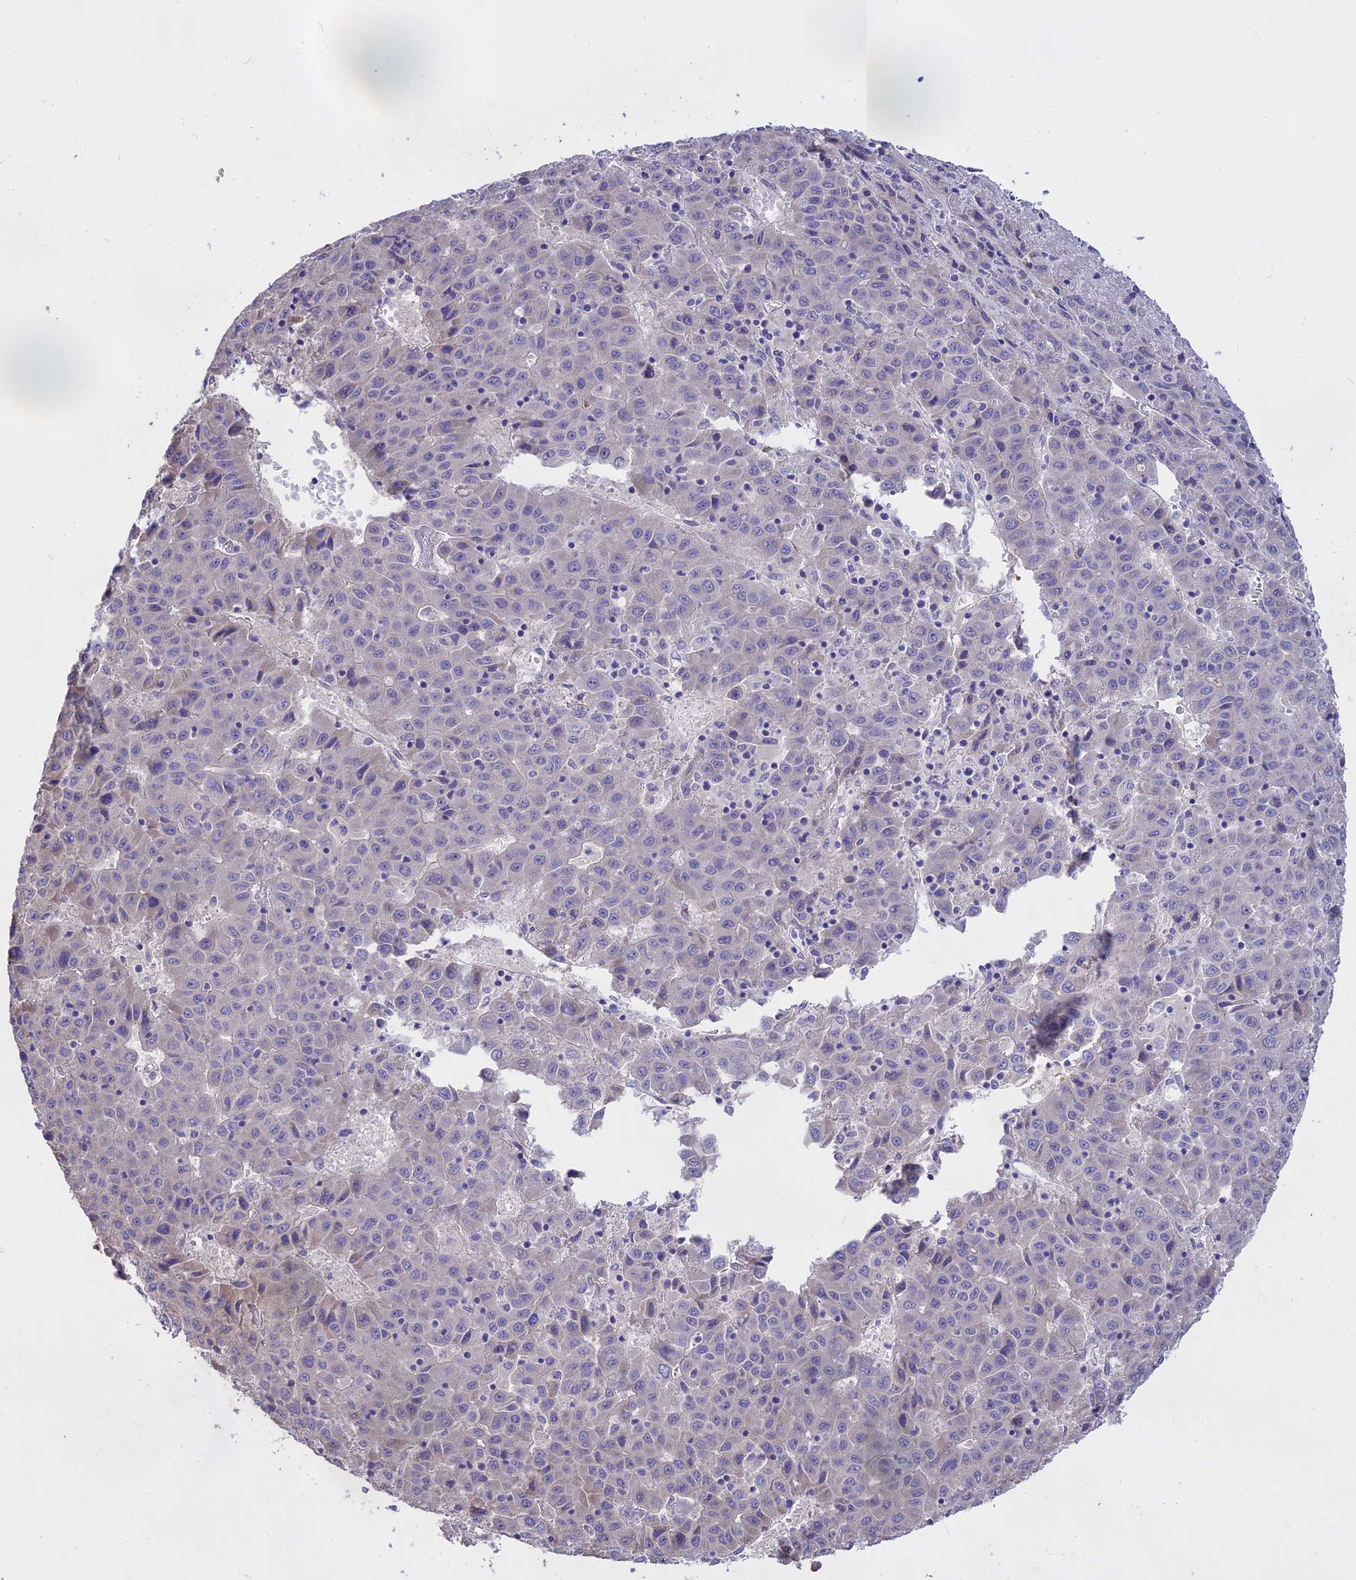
{"staining": {"intensity": "negative", "quantity": "none", "location": "none"}, "tissue": "liver cancer", "cell_type": "Tumor cells", "image_type": "cancer", "snomed": [{"axis": "morphology", "description": "Carcinoma, Hepatocellular, NOS"}, {"axis": "topography", "description": "Liver"}], "caption": "Tumor cells show no significant positivity in liver hepatocellular carcinoma.", "gene": "WFDC2", "patient": {"sex": "female", "age": 53}}